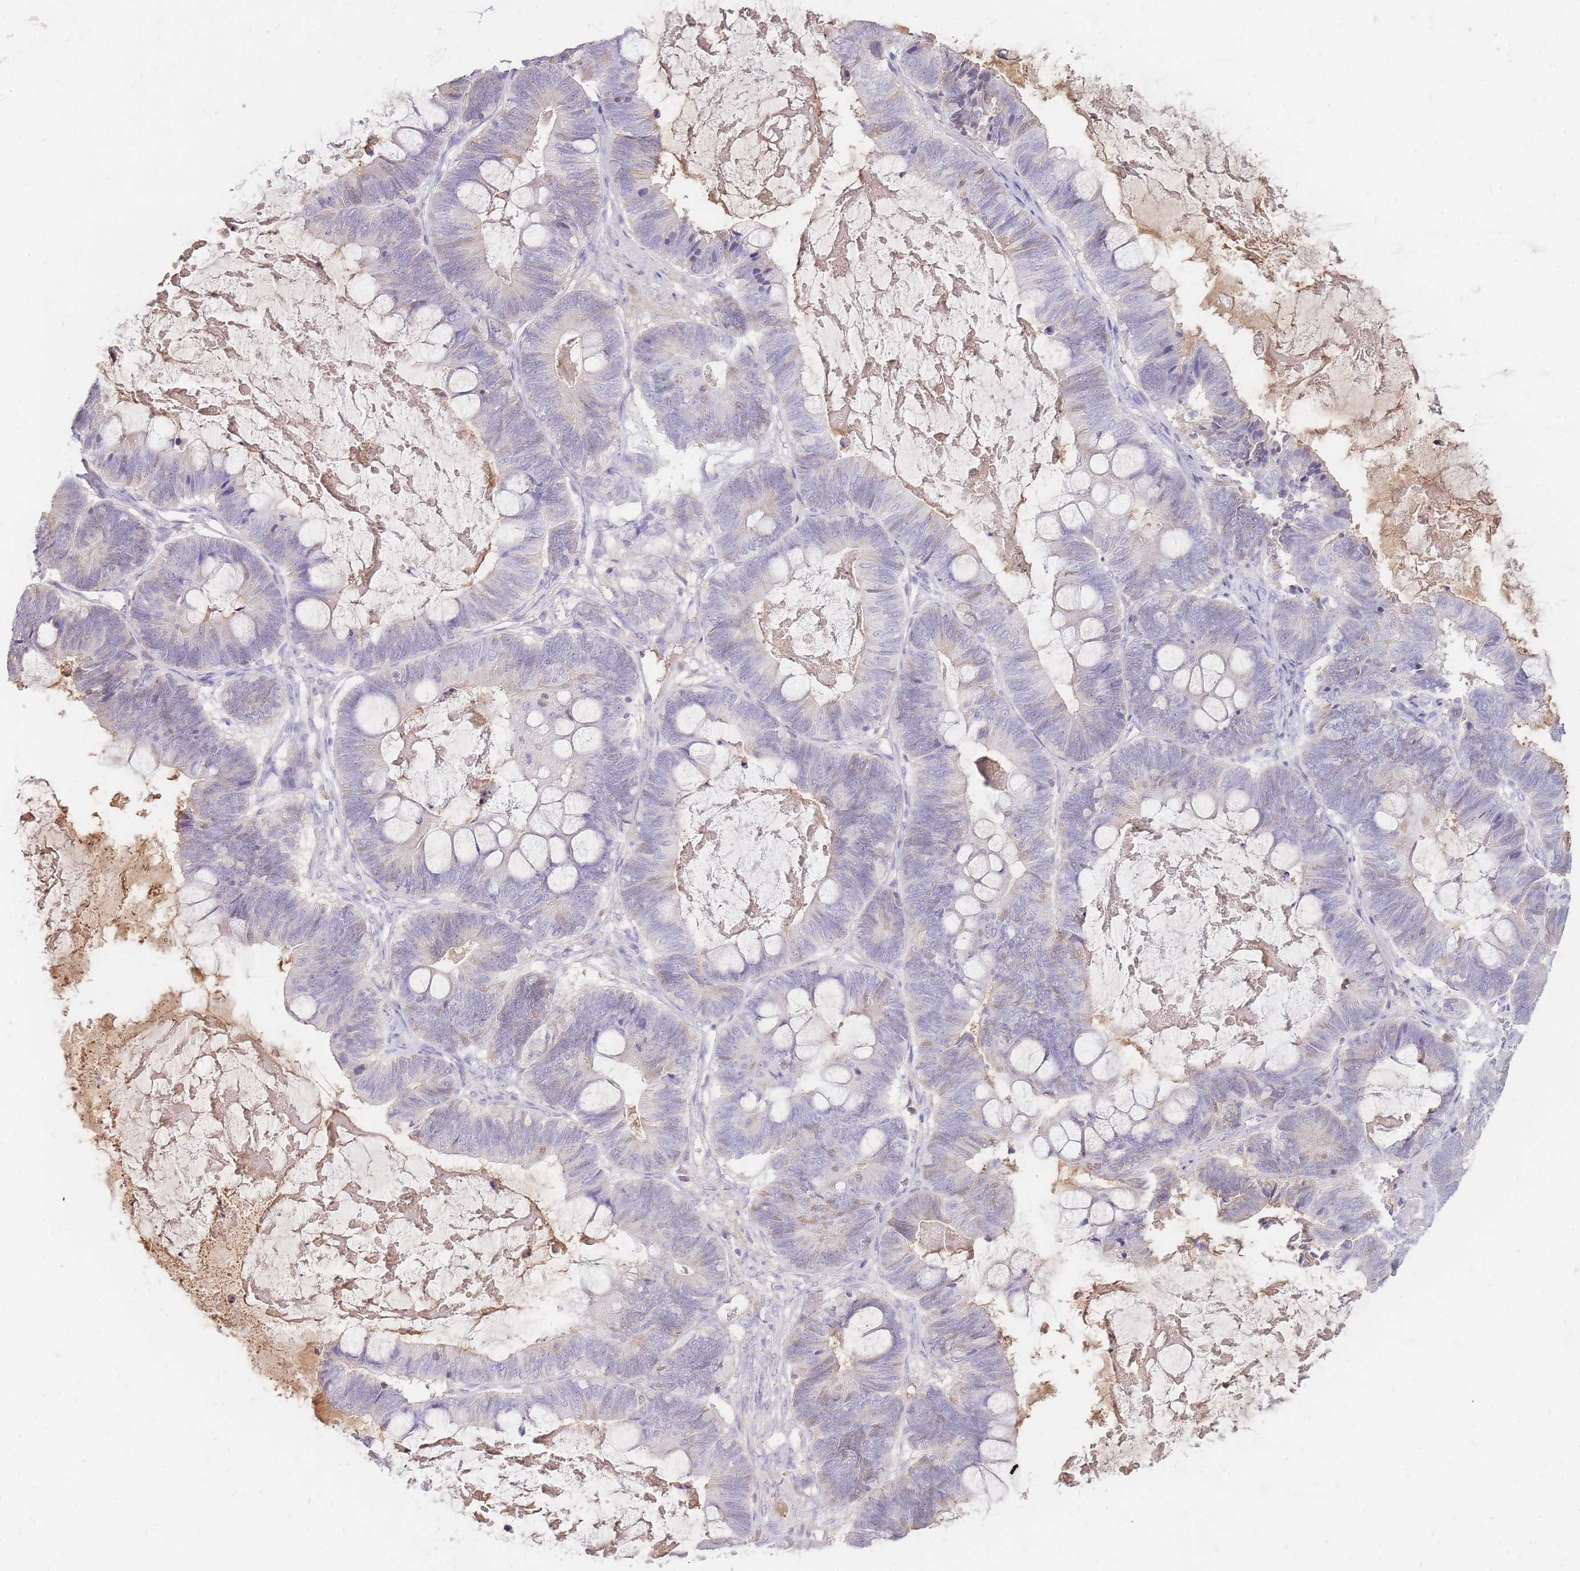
{"staining": {"intensity": "negative", "quantity": "none", "location": "none"}, "tissue": "ovarian cancer", "cell_type": "Tumor cells", "image_type": "cancer", "snomed": [{"axis": "morphology", "description": "Cystadenocarcinoma, mucinous, NOS"}, {"axis": "topography", "description": "Ovary"}], "caption": "The immunohistochemistry (IHC) micrograph has no significant staining in tumor cells of ovarian cancer tissue. (Brightfield microscopy of DAB IHC at high magnification).", "gene": "TPSD1", "patient": {"sex": "female", "age": 61}}